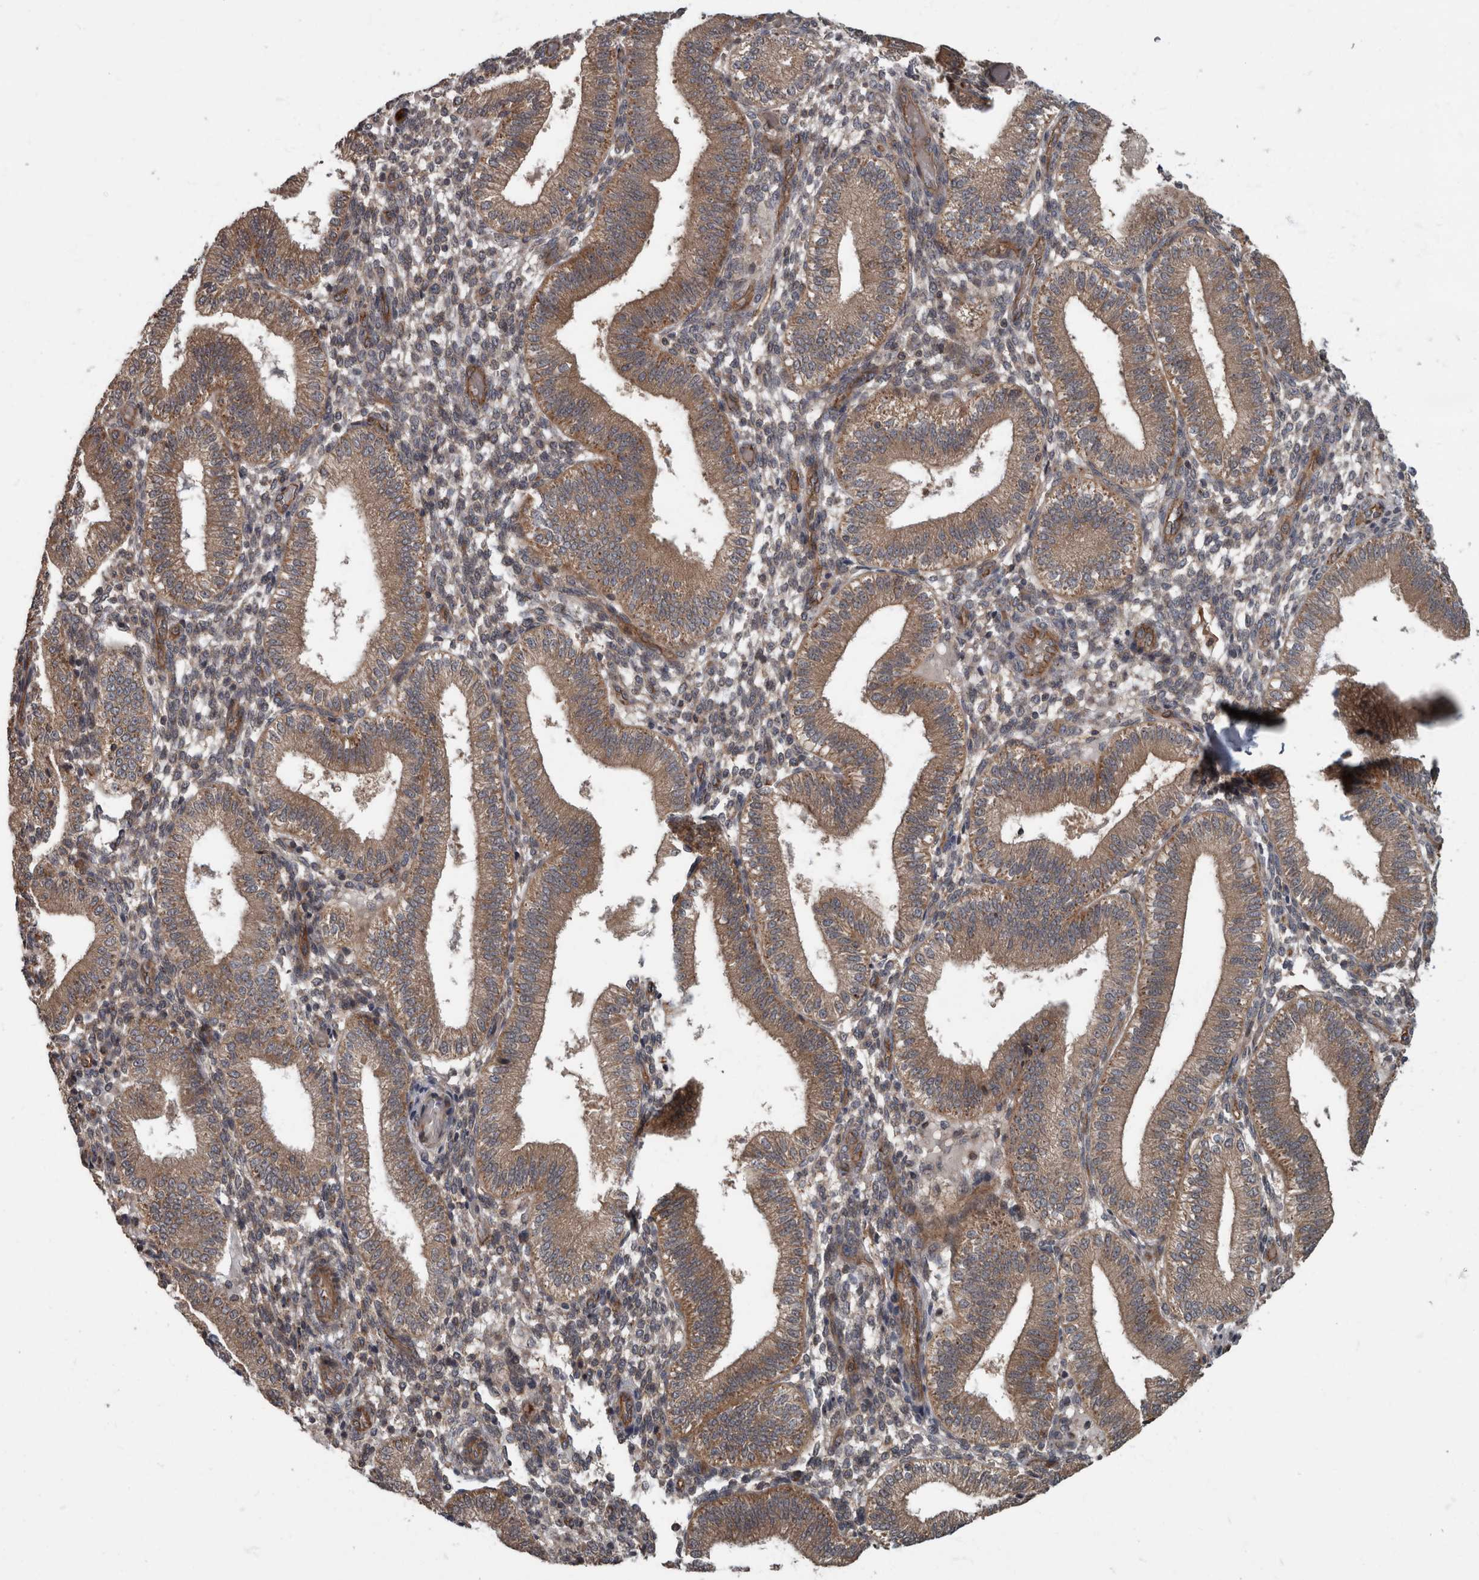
{"staining": {"intensity": "weak", "quantity": "<25%", "location": "cytoplasmic/membranous"}, "tissue": "endometrium", "cell_type": "Cells in endometrial stroma", "image_type": "normal", "snomed": [{"axis": "morphology", "description": "Normal tissue, NOS"}, {"axis": "topography", "description": "Endometrium"}], "caption": "This is an immunohistochemistry photomicrograph of unremarkable endometrium. There is no staining in cells in endometrial stroma.", "gene": "VEGFD", "patient": {"sex": "female", "age": 39}}